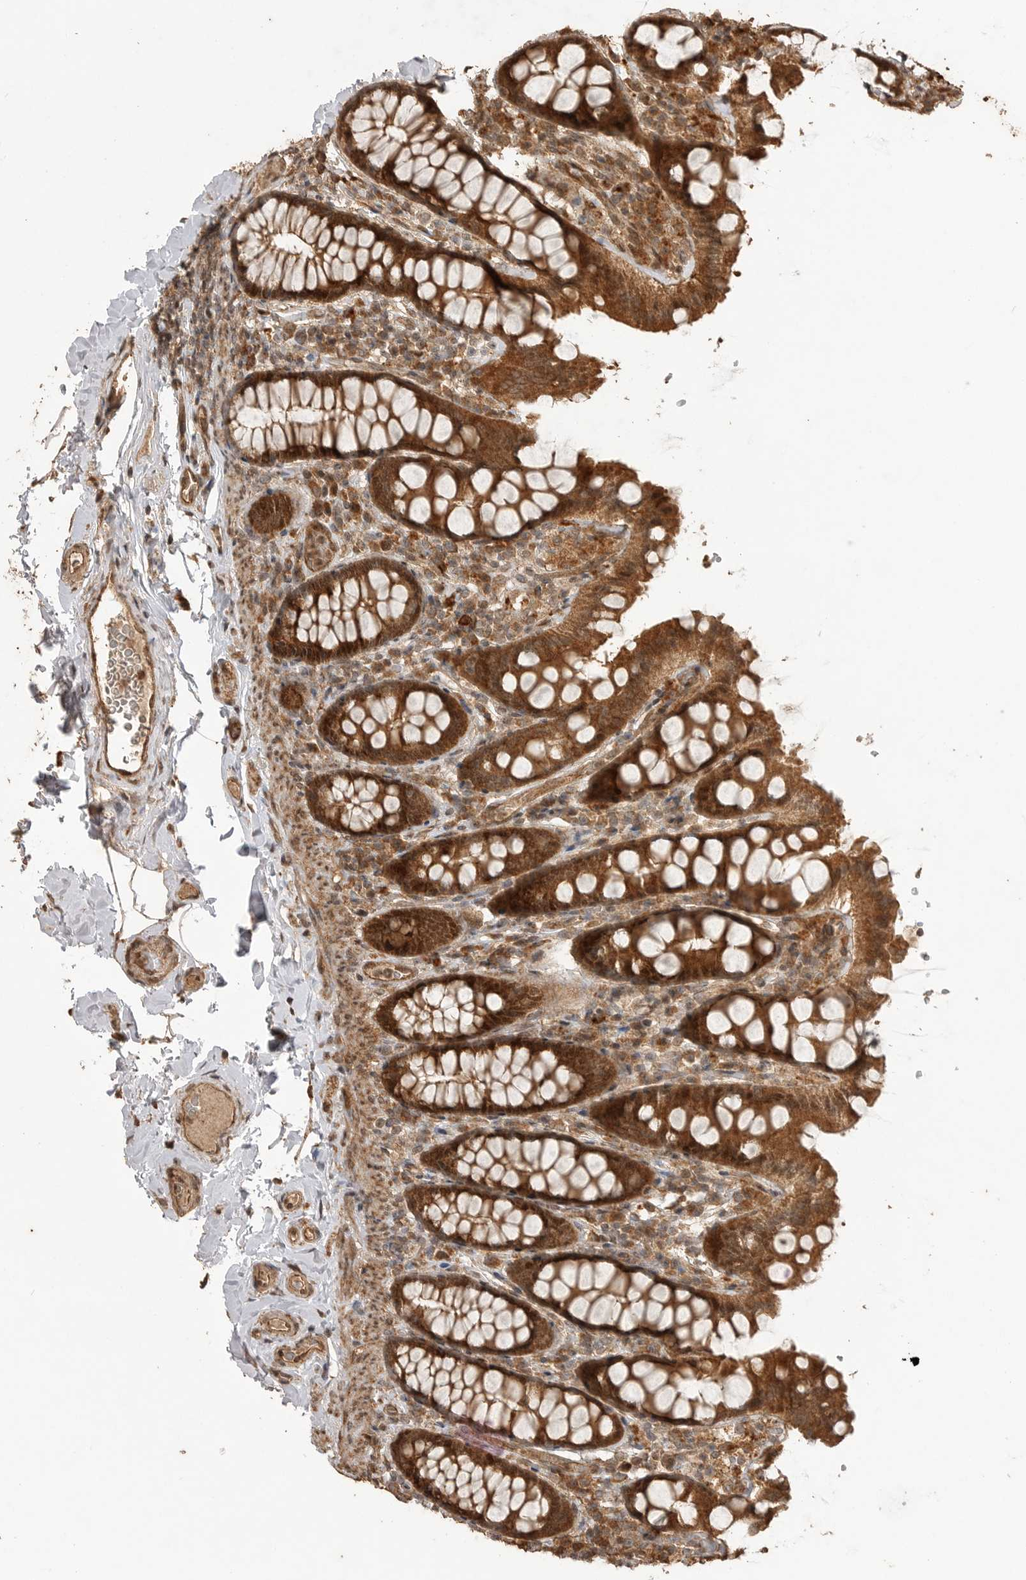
{"staining": {"intensity": "moderate", "quantity": ">75%", "location": "cytoplasmic/membranous"}, "tissue": "colon", "cell_type": "Endothelial cells", "image_type": "normal", "snomed": [{"axis": "morphology", "description": "Normal tissue, NOS"}, {"axis": "topography", "description": "Colon"}, {"axis": "topography", "description": "Peripheral nerve tissue"}], "caption": "IHC image of unremarkable colon: human colon stained using IHC exhibits medium levels of moderate protein expression localized specifically in the cytoplasmic/membranous of endothelial cells, appearing as a cytoplasmic/membranous brown color.", "gene": "BOC", "patient": {"sex": "female", "age": 61}}